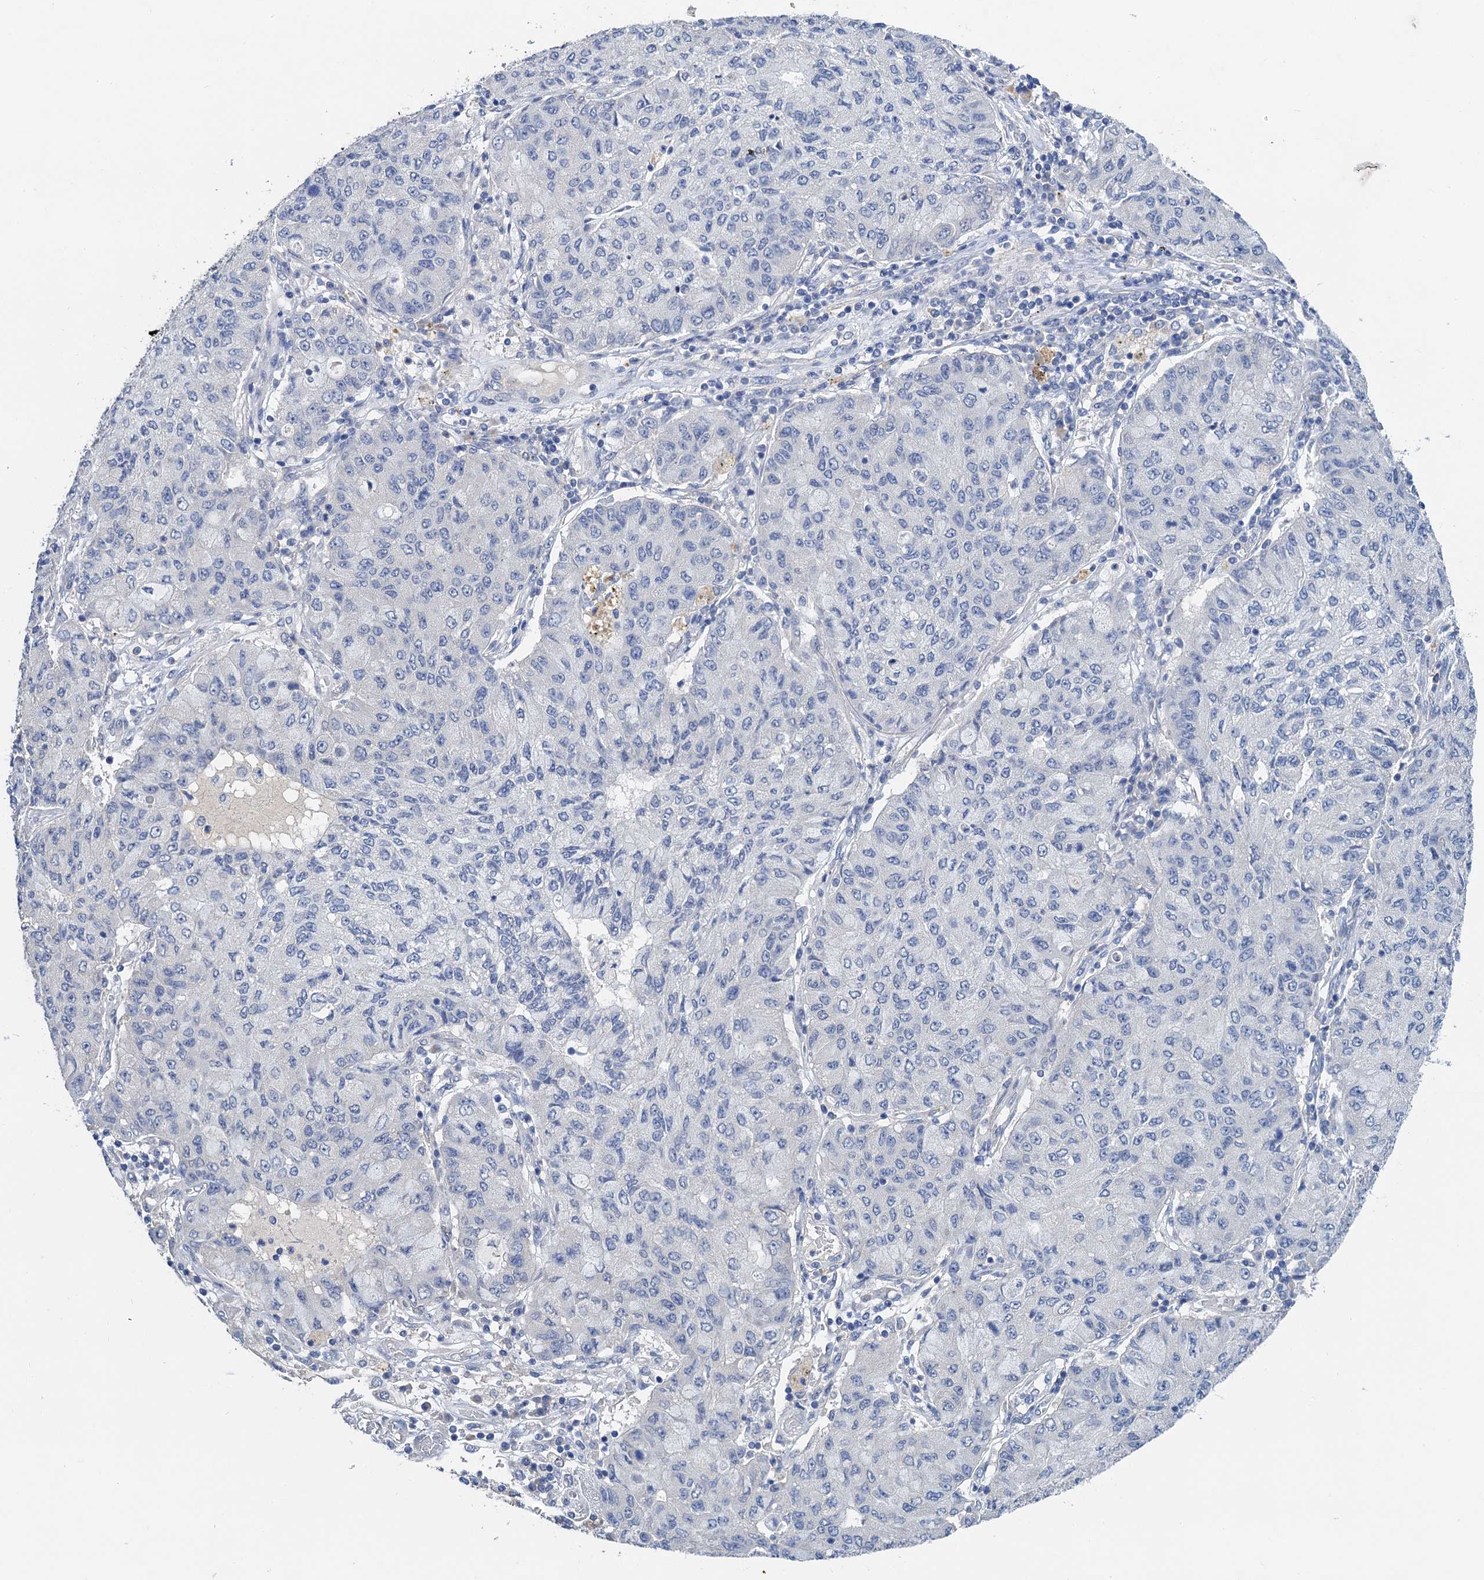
{"staining": {"intensity": "negative", "quantity": "none", "location": "none"}, "tissue": "lung cancer", "cell_type": "Tumor cells", "image_type": "cancer", "snomed": [{"axis": "morphology", "description": "Squamous cell carcinoma, NOS"}, {"axis": "topography", "description": "Lung"}], "caption": "IHC histopathology image of neoplastic tissue: human lung cancer (squamous cell carcinoma) stained with DAB (3,3'-diaminobenzidine) reveals no significant protein staining in tumor cells.", "gene": "TMEM39B", "patient": {"sex": "male", "age": 74}}